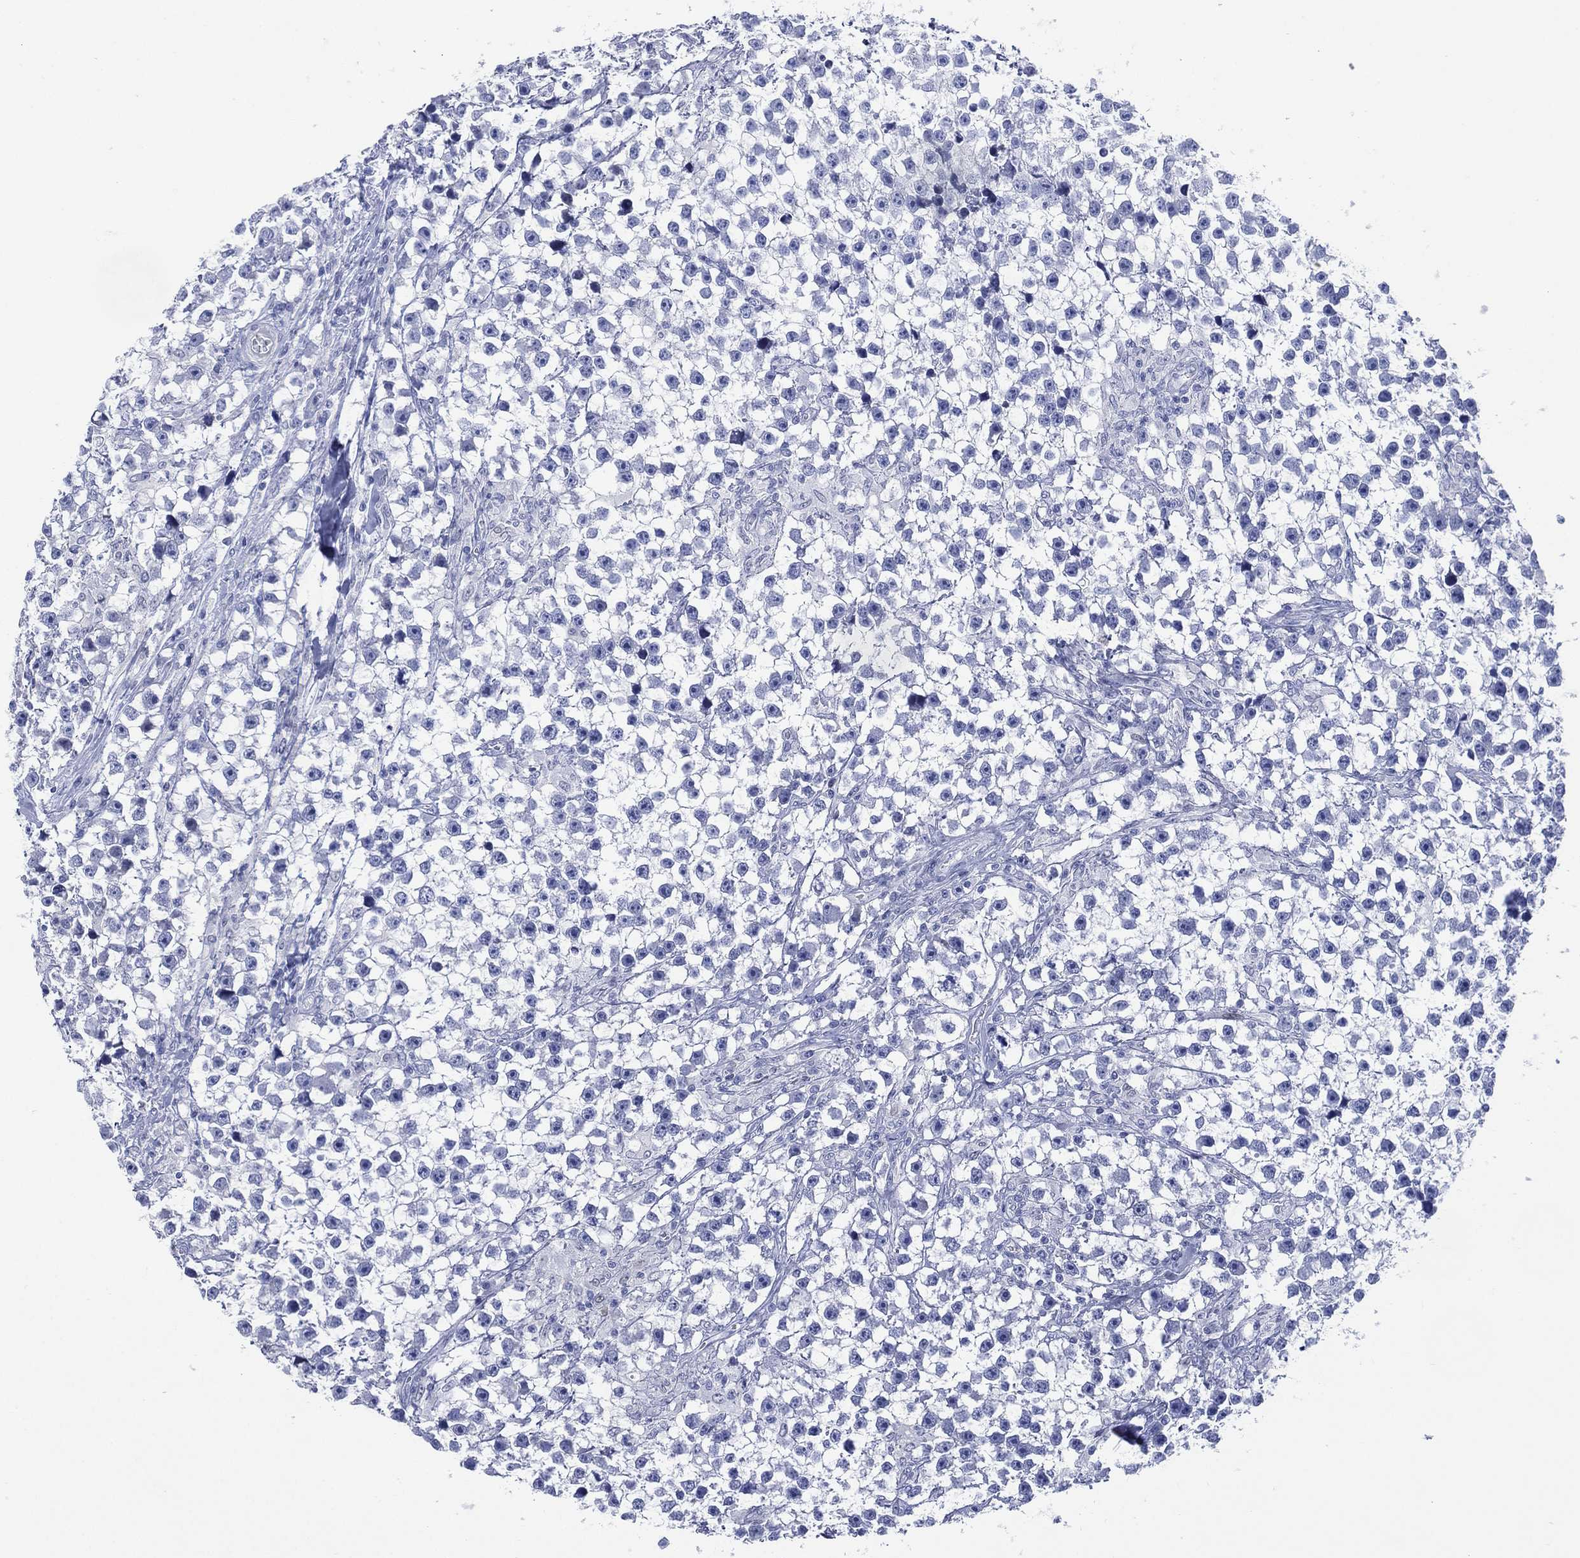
{"staining": {"intensity": "negative", "quantity": "none", "location": "none"}, "tissue": "testis cancer", "cell_type": "Tumor cells", "image_type": "cancer", "snomed": [{"axis": "morphology", "description": "Seminoma, NOS"}, {"axis": "topography", "description": "Testis"}], "caption": "Tumor cells show no significant staining in testis seminoma. (Stains: DAB immunohistochemistry with hematoxylin counter stain, Microscopy: brightfield microscopy at high magnification).", "gene": "TMEM247", "patient": {"sex": "male", "age": 59}}